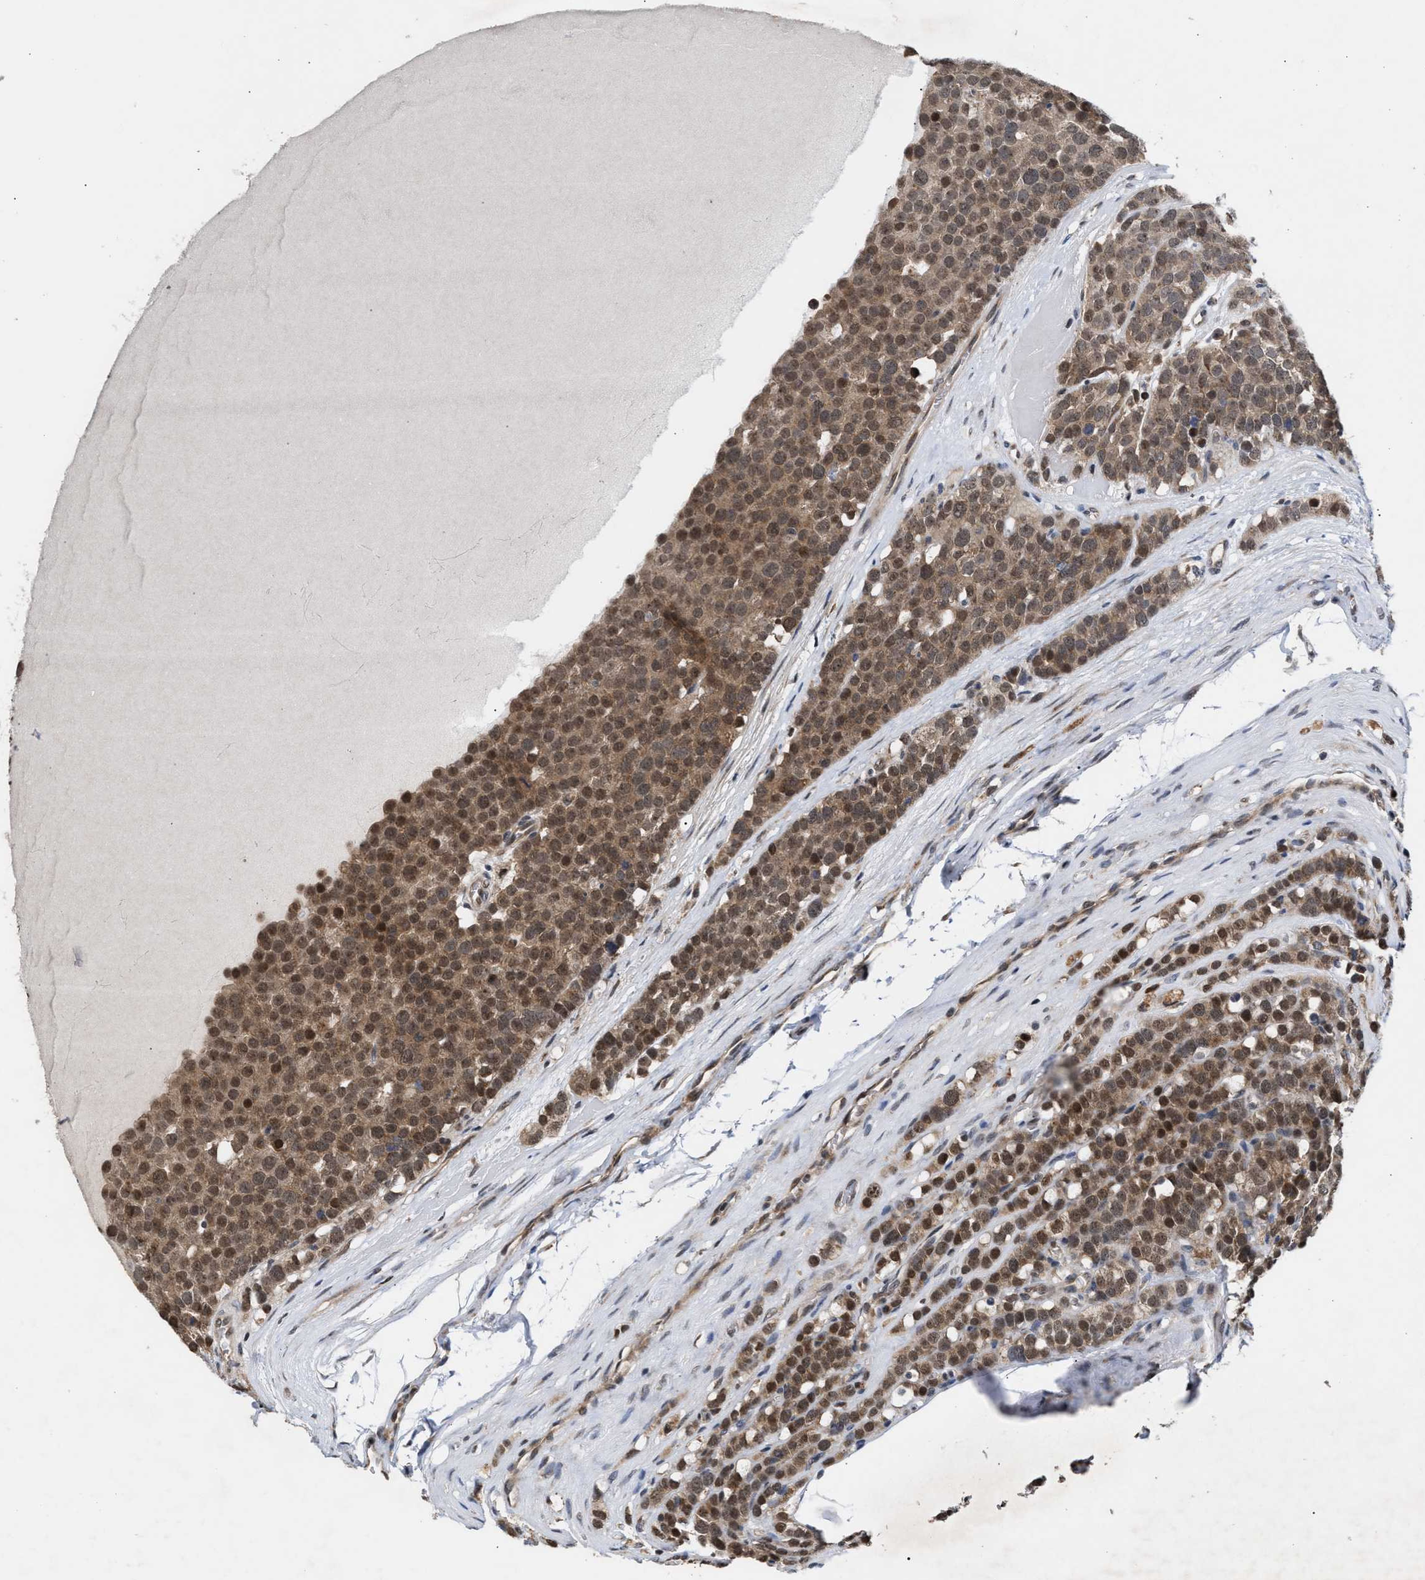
{"staining": {"intensity": "moderate", "quantity": ">75%", "location": "cytoplasmic/membranous,nuclear"}, "tissue": "testis cancer", "cell_type": "Tumor cells", "image_type": "cancer", "snomed": [{"axis": "morphology", "description": "Seminoma, NOS"}, {"axis": "topography", "description": "Testis"}], "caption": "Protein expression analysis of seminoma (testis) reveals moderate cytoplasmic/membranous and nuclear staining in about >75% of tumor cells.", "gene": "MKNK2", "patient": {"sex": "male", "age": 71}}